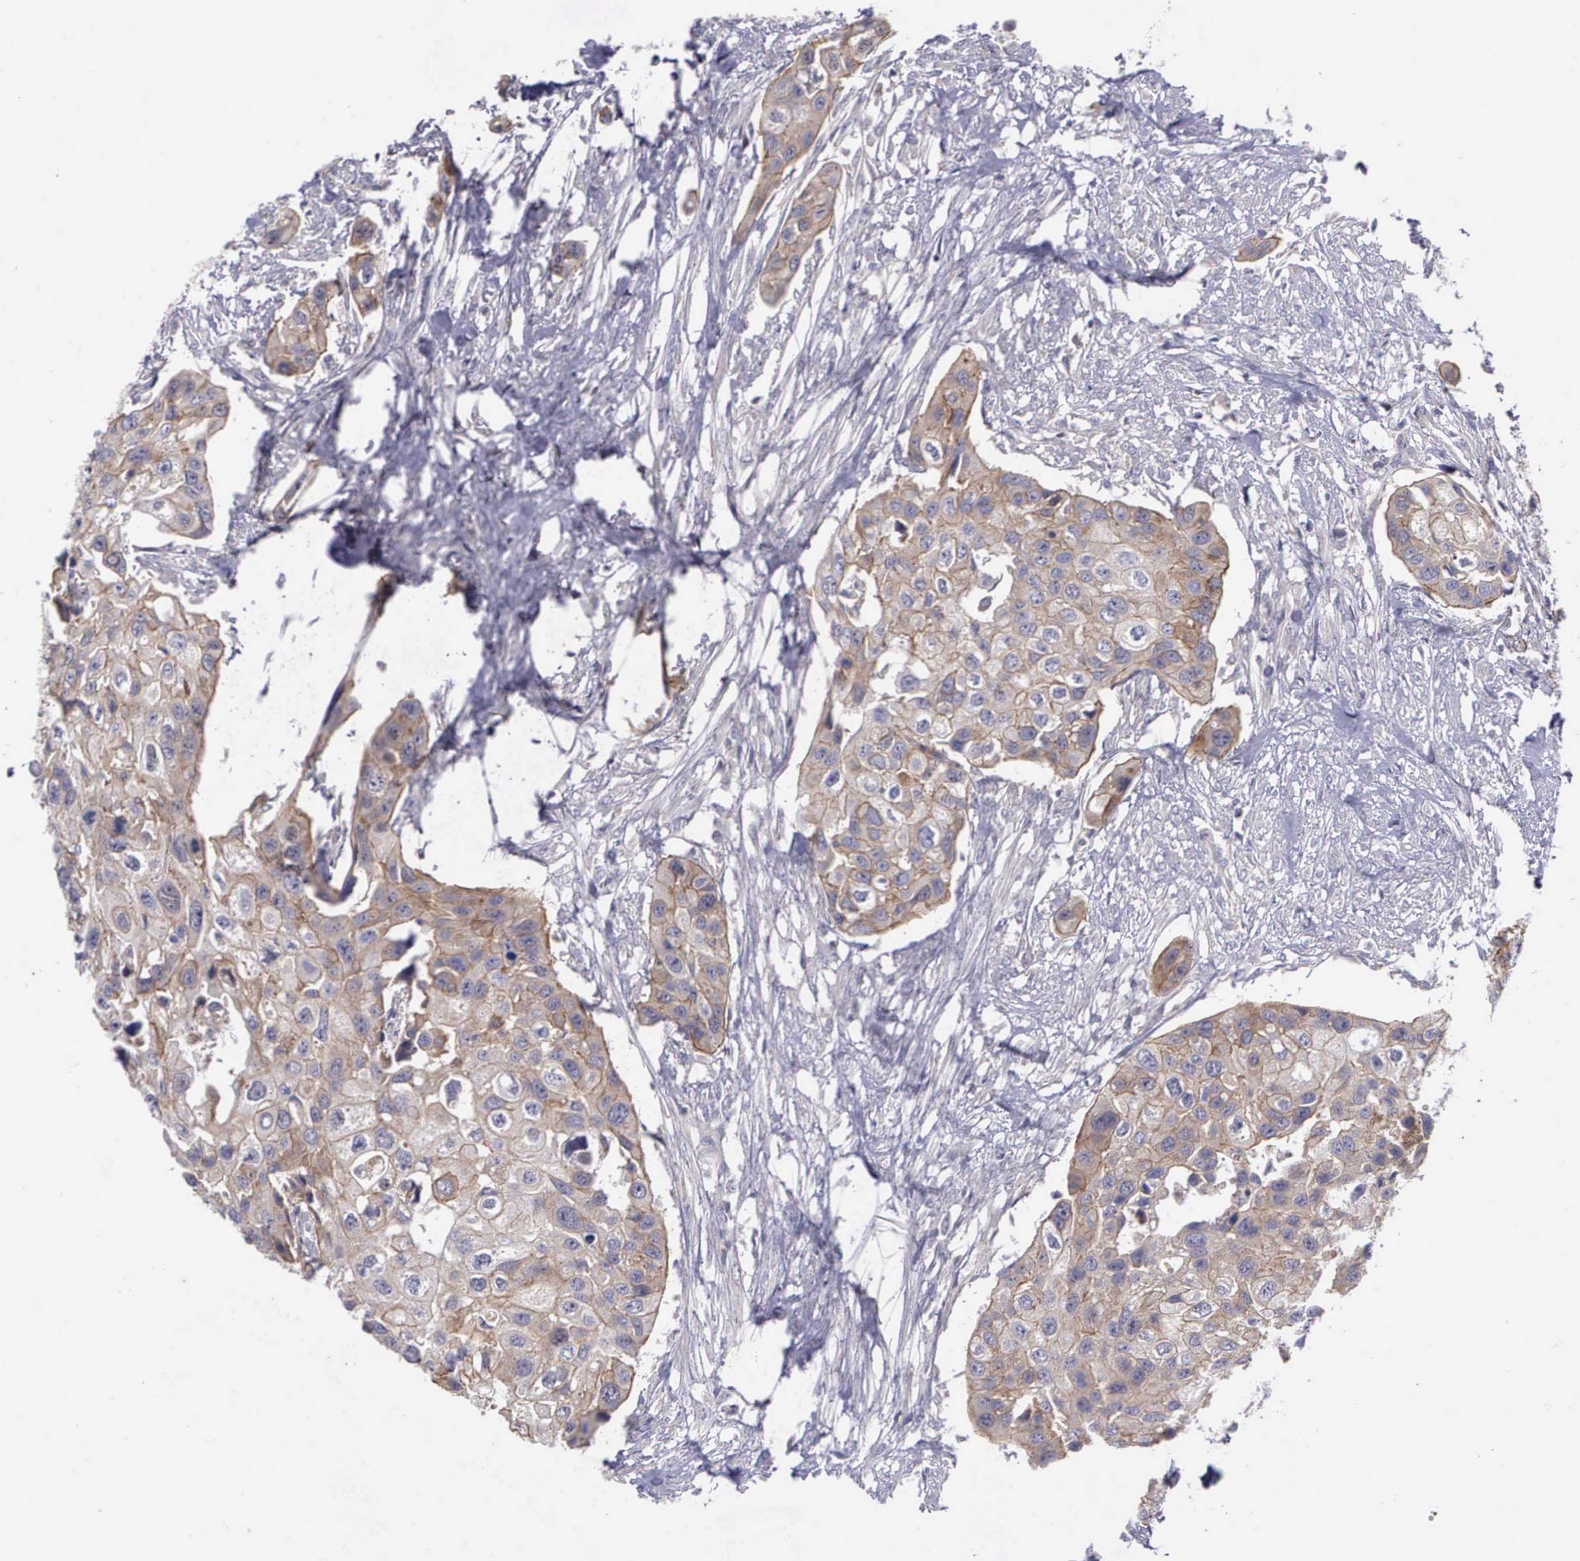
{"staining": {"intensity": "weak", "quantity": "25%-75%", "location": "cytoplasmic/membranous"}, "tissue": "urothelial cancer", "cell_type": "Tumor cells", "image_type": "cancer", "snomed": [{"axis": "morphology", "description": "Urothelial carcinoma, High grade"}, {"axis": "topography", "description": "Urinary bladder"}], "caption": "Tumor cells show low levels of weak cytoplasmic/membranous positivity in about 25%-75% of cells in urothelial carcinoma (high-grade).", "gene": "MICAL3", "patient": {"sex": "male", "age": 55}}